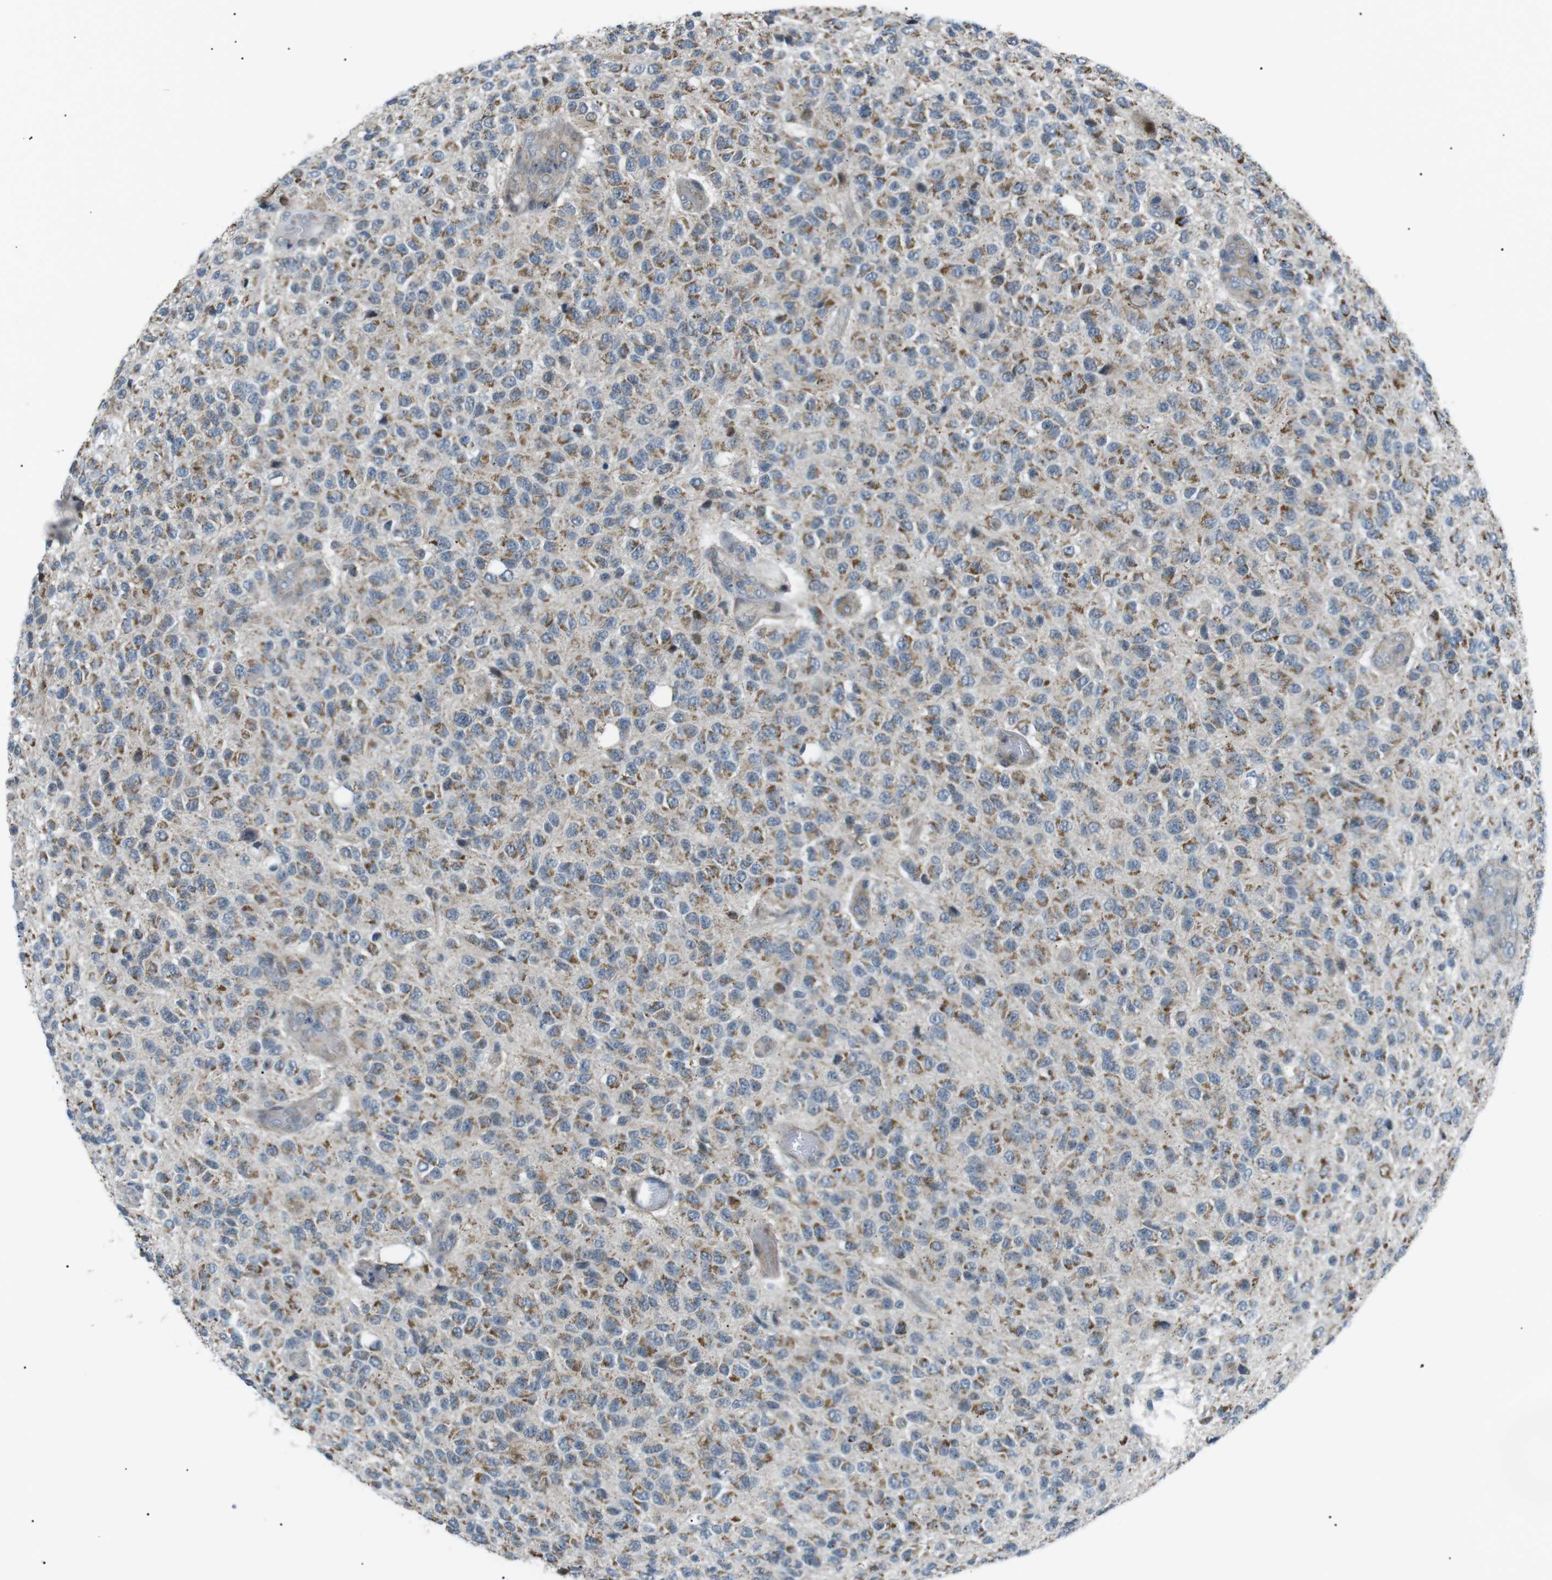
{"staining": {"intensity": "moderate", "quantity": ">75%", "location": "cytoplasmic/membranous"}, "tissue": "glioma", "cell_type": "Tumor cells", "image_type": "cancer", "snomed": [{"axis": "morphology", "description": "Glioma, malignant, High grade"}, {"axis": "topography", "description": "pancreas cauda"}], "caption": "Immunohistochemical staining of glioma shows medium levels of moderate cytoplasmic/membranous positivity in approximately >75% of tumor cells.", "gene": "ARID5B", "patient": {"sex": "male", "age": 60}}